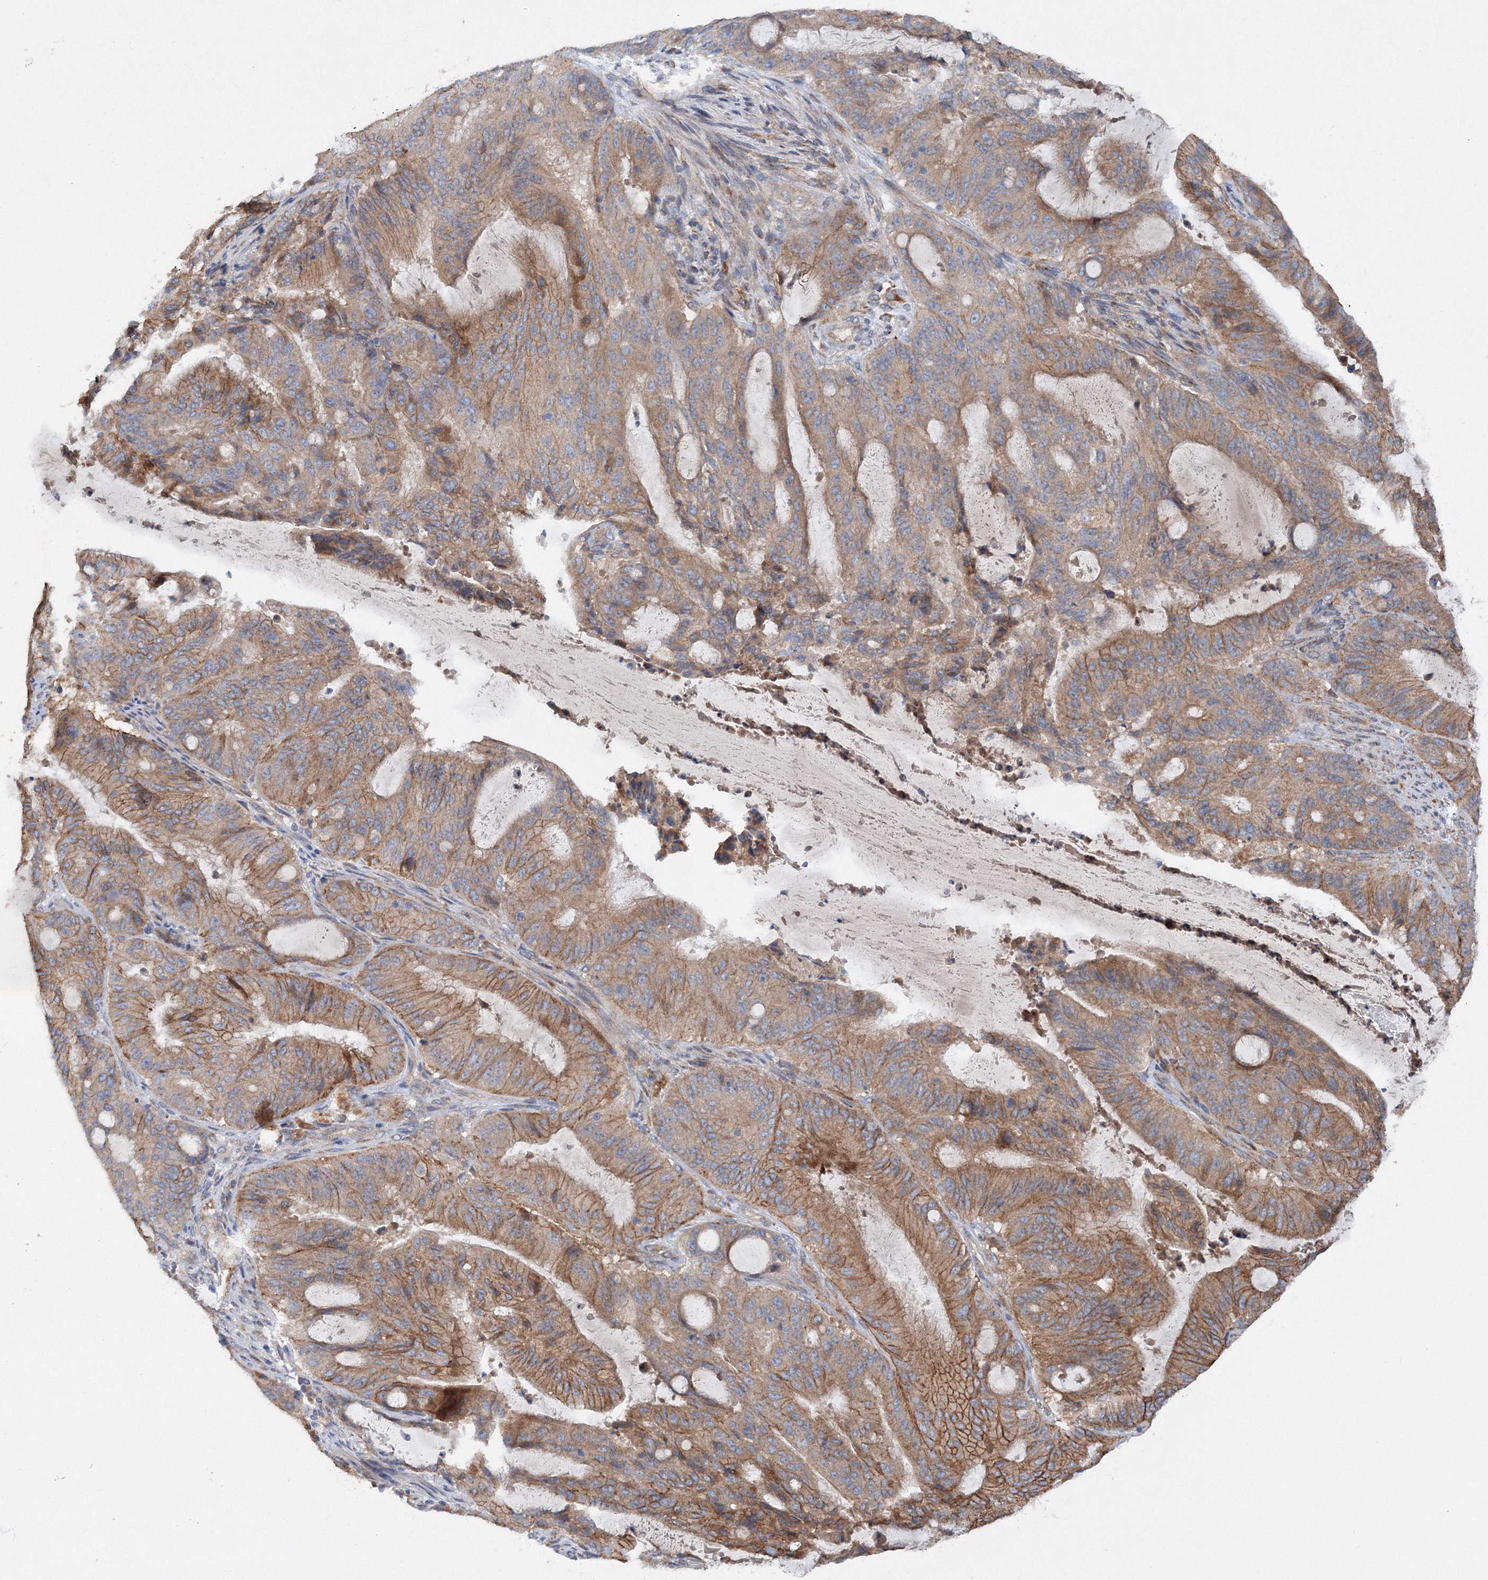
{"staining": {"intensity": "moderate", "quantity": ">75%", "location": "cytoplasmic/membranous"}, "tissue": "liver cancer", "cell_type": "Tumor cells", "image_type": "cancer", "snomed": [{"axis": "morphology", "description": "Normal tissue, NOS"}, {"axis": "morphology", "description": "Cholangiocarcinoma"}, {"axis": "topography", "description": "Liver"}, {"axis": "topography", "description": "Peripheral nerve tissue"}], "caption": "A brown stain labels moderate cytoplasmic/membranous positivity of a protein in human liver cancer (cholangiocarcinoma) tumor cells.", "gene": "SLC36A1", "patient": {"sex": "female", "age": 73}}